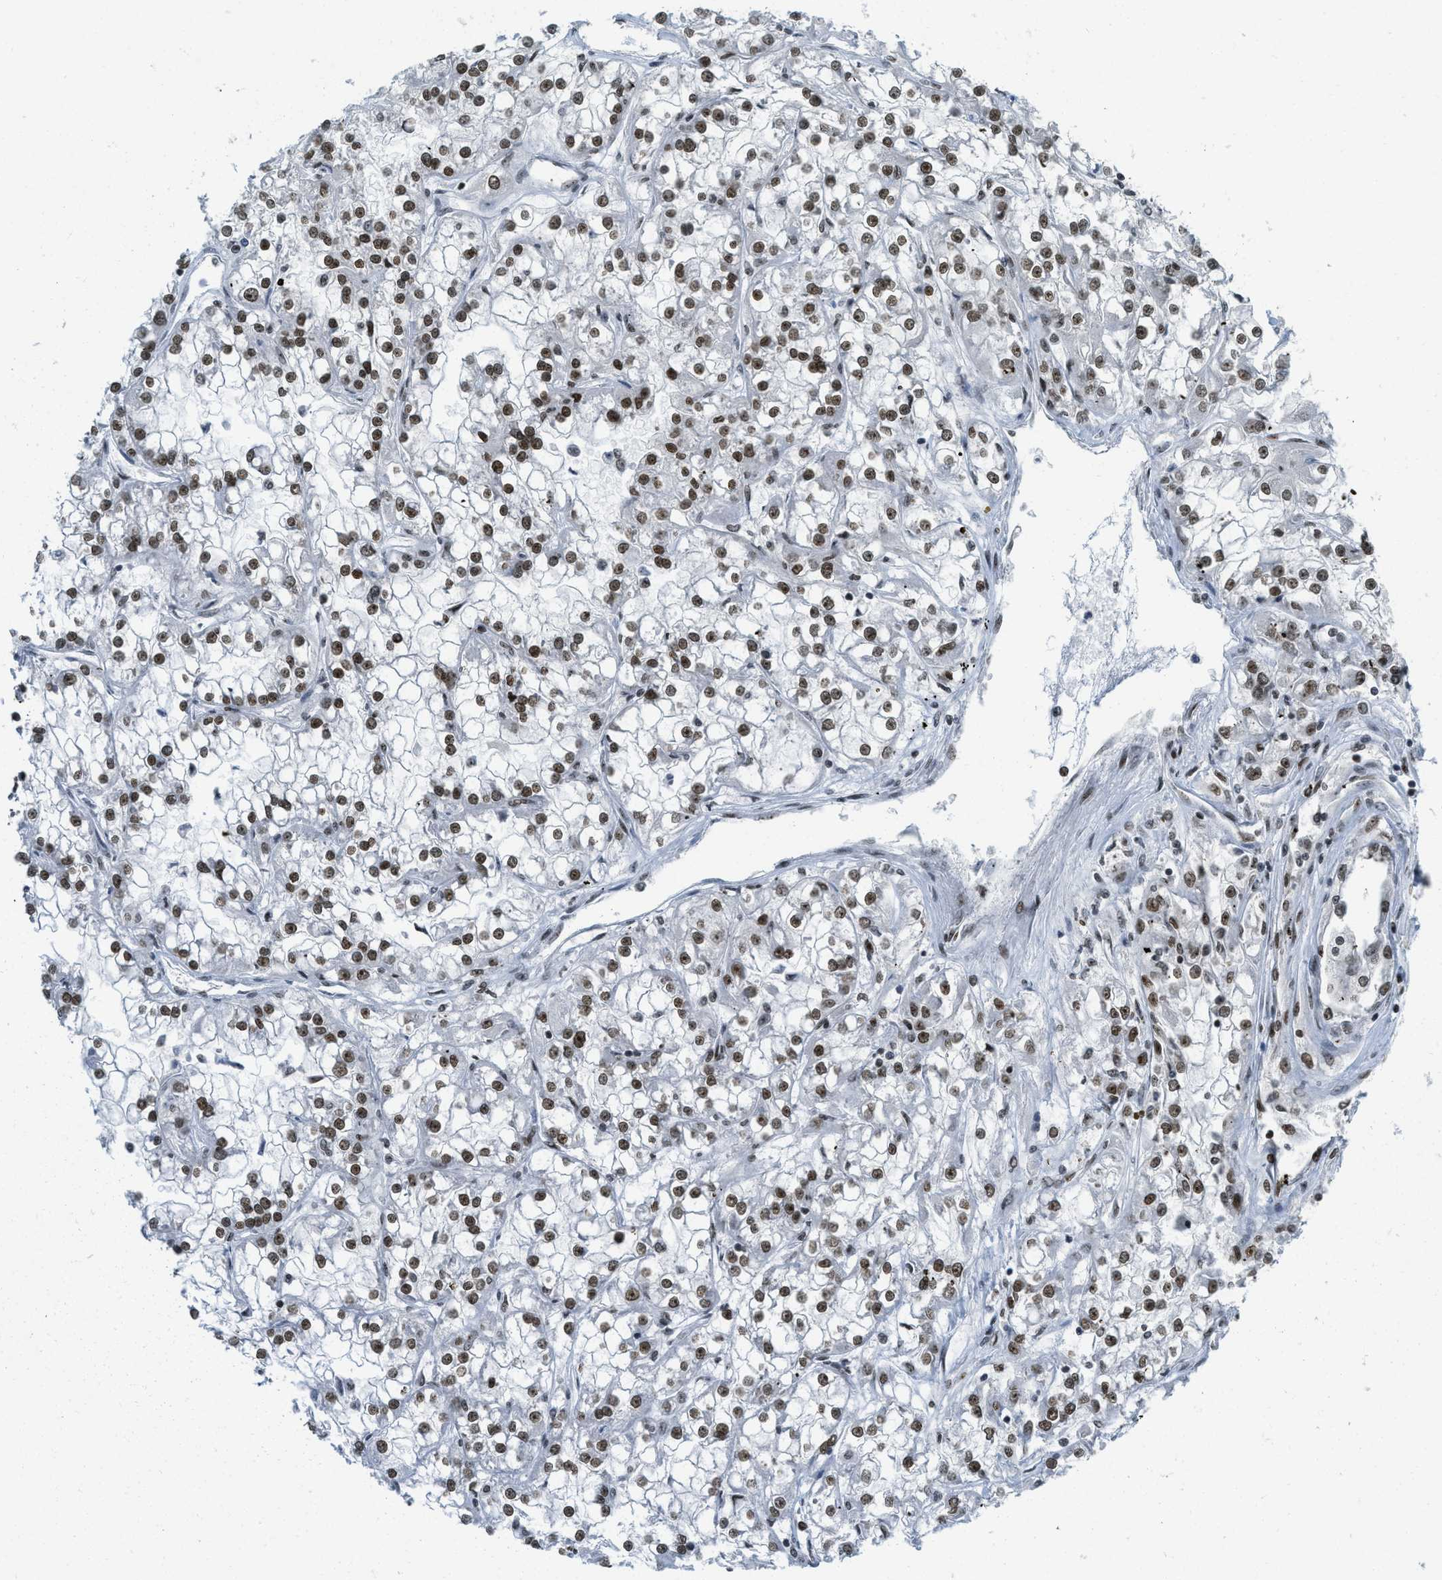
{"staining": {"intensity": "moderate", "quantity": ">75%", "location": "nuclear"}, "tissue": "renal cancer", "cell_type": "Tumor cells", "image_type": "cancer", "snomed": [{"axis": "morphology", "description": "Adenocarcinoma, NOS"}, {"axis": "topography", "description": "Kidney"}], "caption": "Renal cancer (adenocarcinoma) tissue shows moderate nuclear positivity in about >75% of tumor cells", "gene": "URB1", "patient": {"sex": "female", "age": 52}}